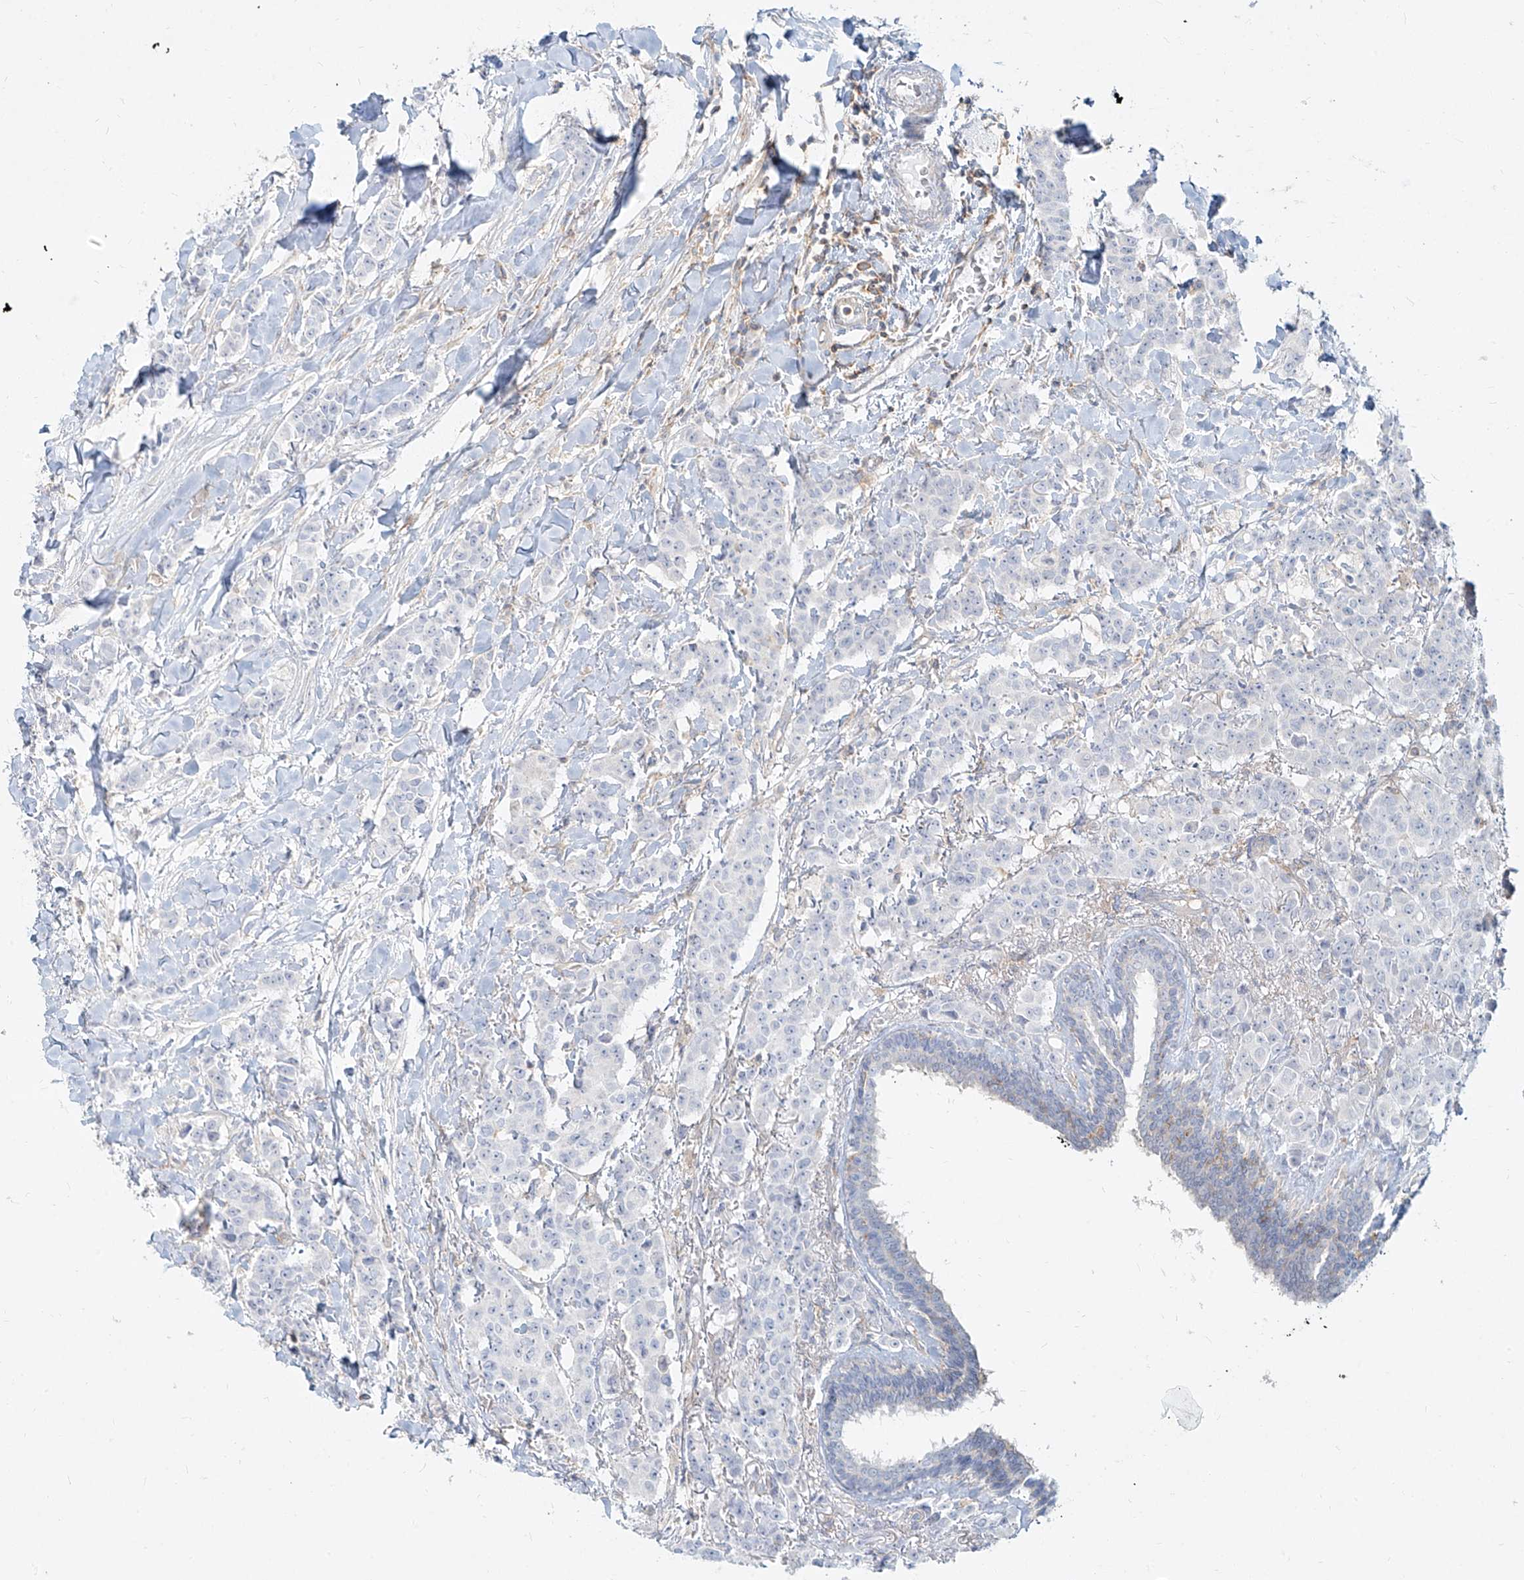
{"staining": {"intensity": "negative", "quantity": "none", "location": "none"}, "tissue": "breast cancer", "cell_type": "Tumor cells", "image_type": "cancer", "snomed": [{"axis": "morphology", "description": "Duct carcinoma"}, {"axis": "topography", "description": "Breast"}], "caption": "Immunohistochemistry (IHC) micrograph of human breast cancer (invasive ductal carcinoma) stained for a protein (brown), which demonstrates no staining in tumor cells.", "gene": "SLC2A12", "patient": {"sex": "female", "age": 40}}